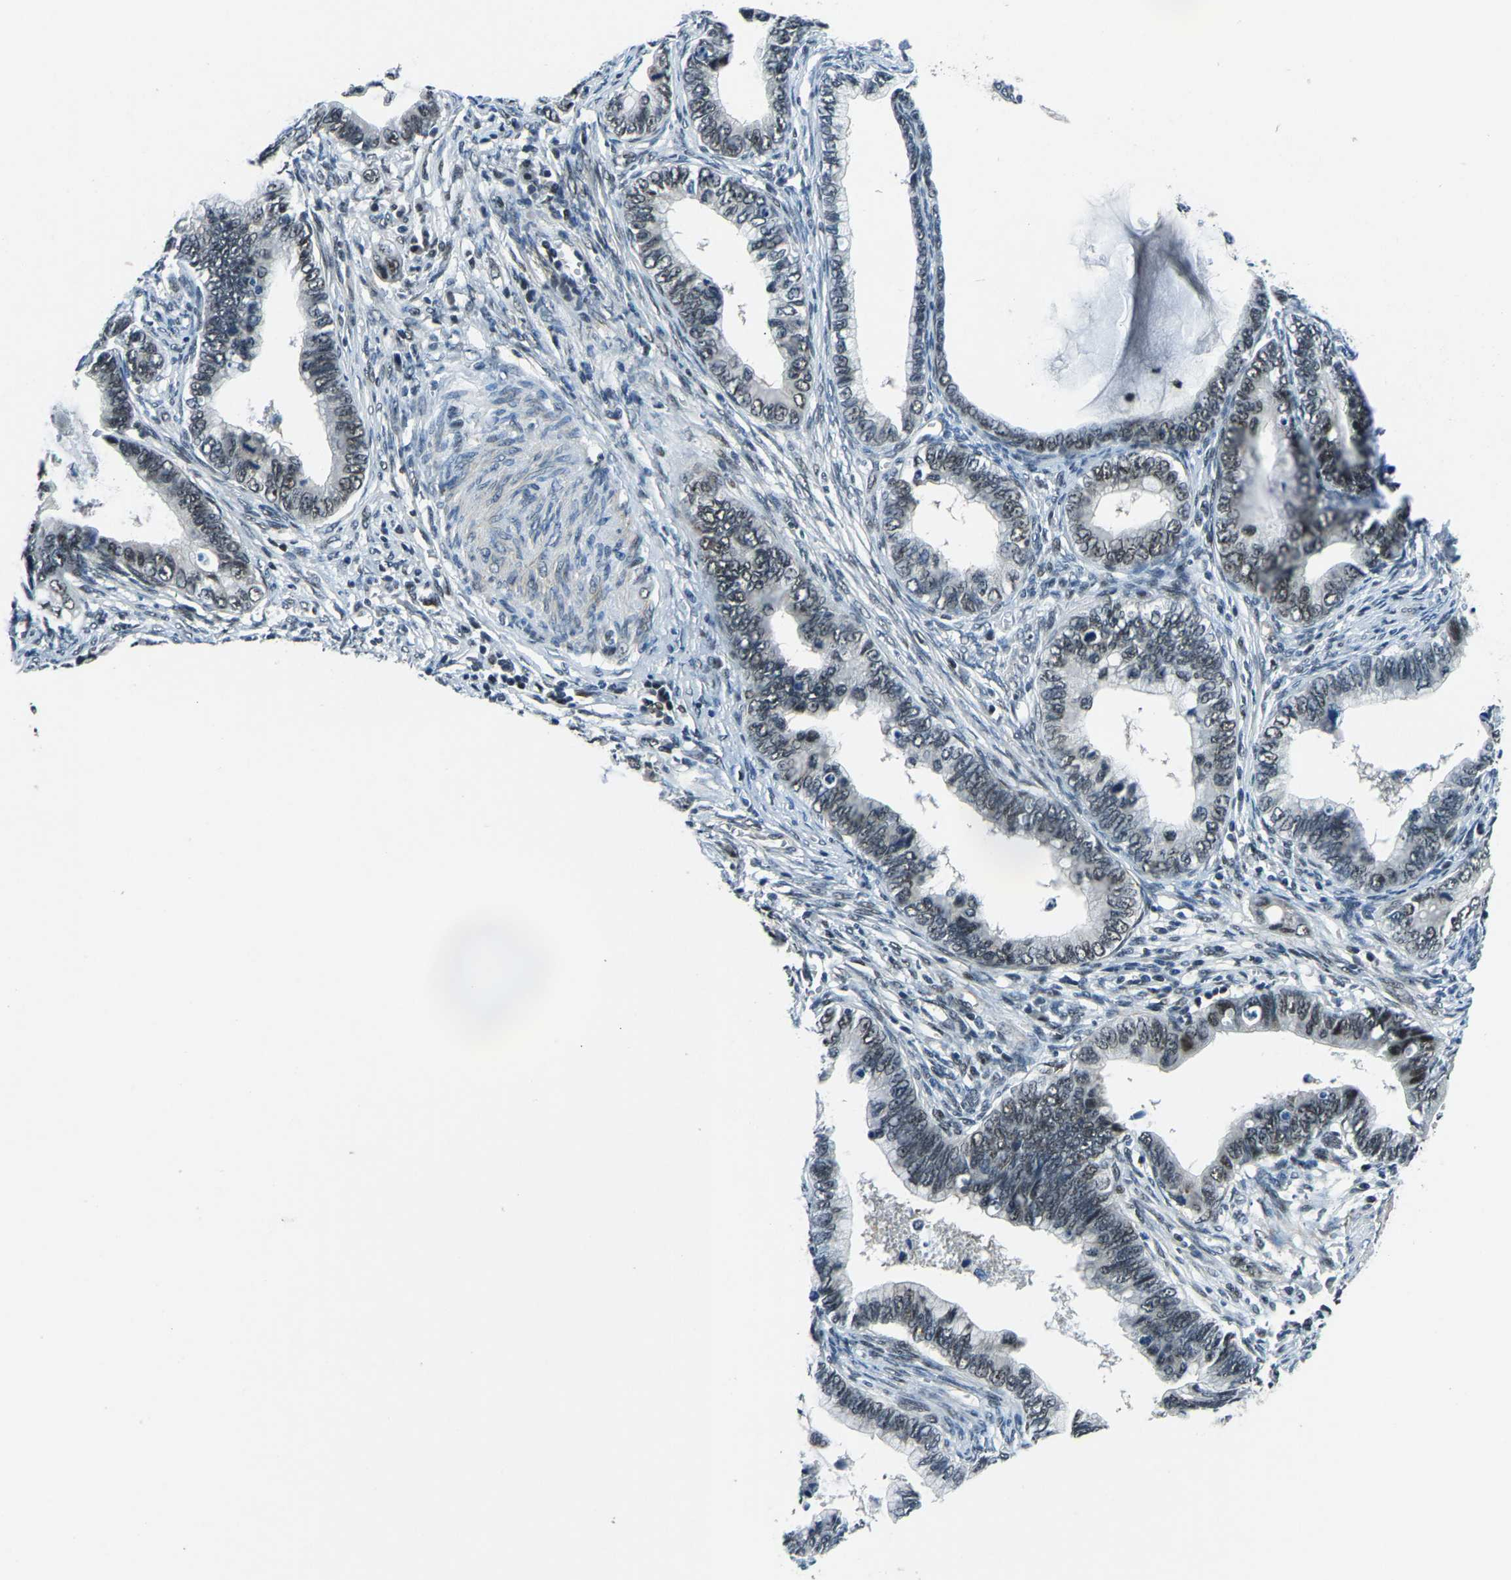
{"staining": {"intensity": "weak", "quantity": "25%-75%", "location": "nuclear"}, "tissue": "cervical cancer", "cell_type": "Tumor cells", "image_type": "cancer", "snomed": [{"axis": "morphology", "description": "Adenocarcinoma, NOS"}, {"axis": "topography", "description": "Cervix"}], "caption": "High-power microscopy captured an immunohistochemistry histopathology image of cervical cancer (adenocarcinoma), revealing weak nuclear expression in about 25%-75% of tumor cells.", "gene": "PRCC", "patient": {"sex": "female", "age": 44}}